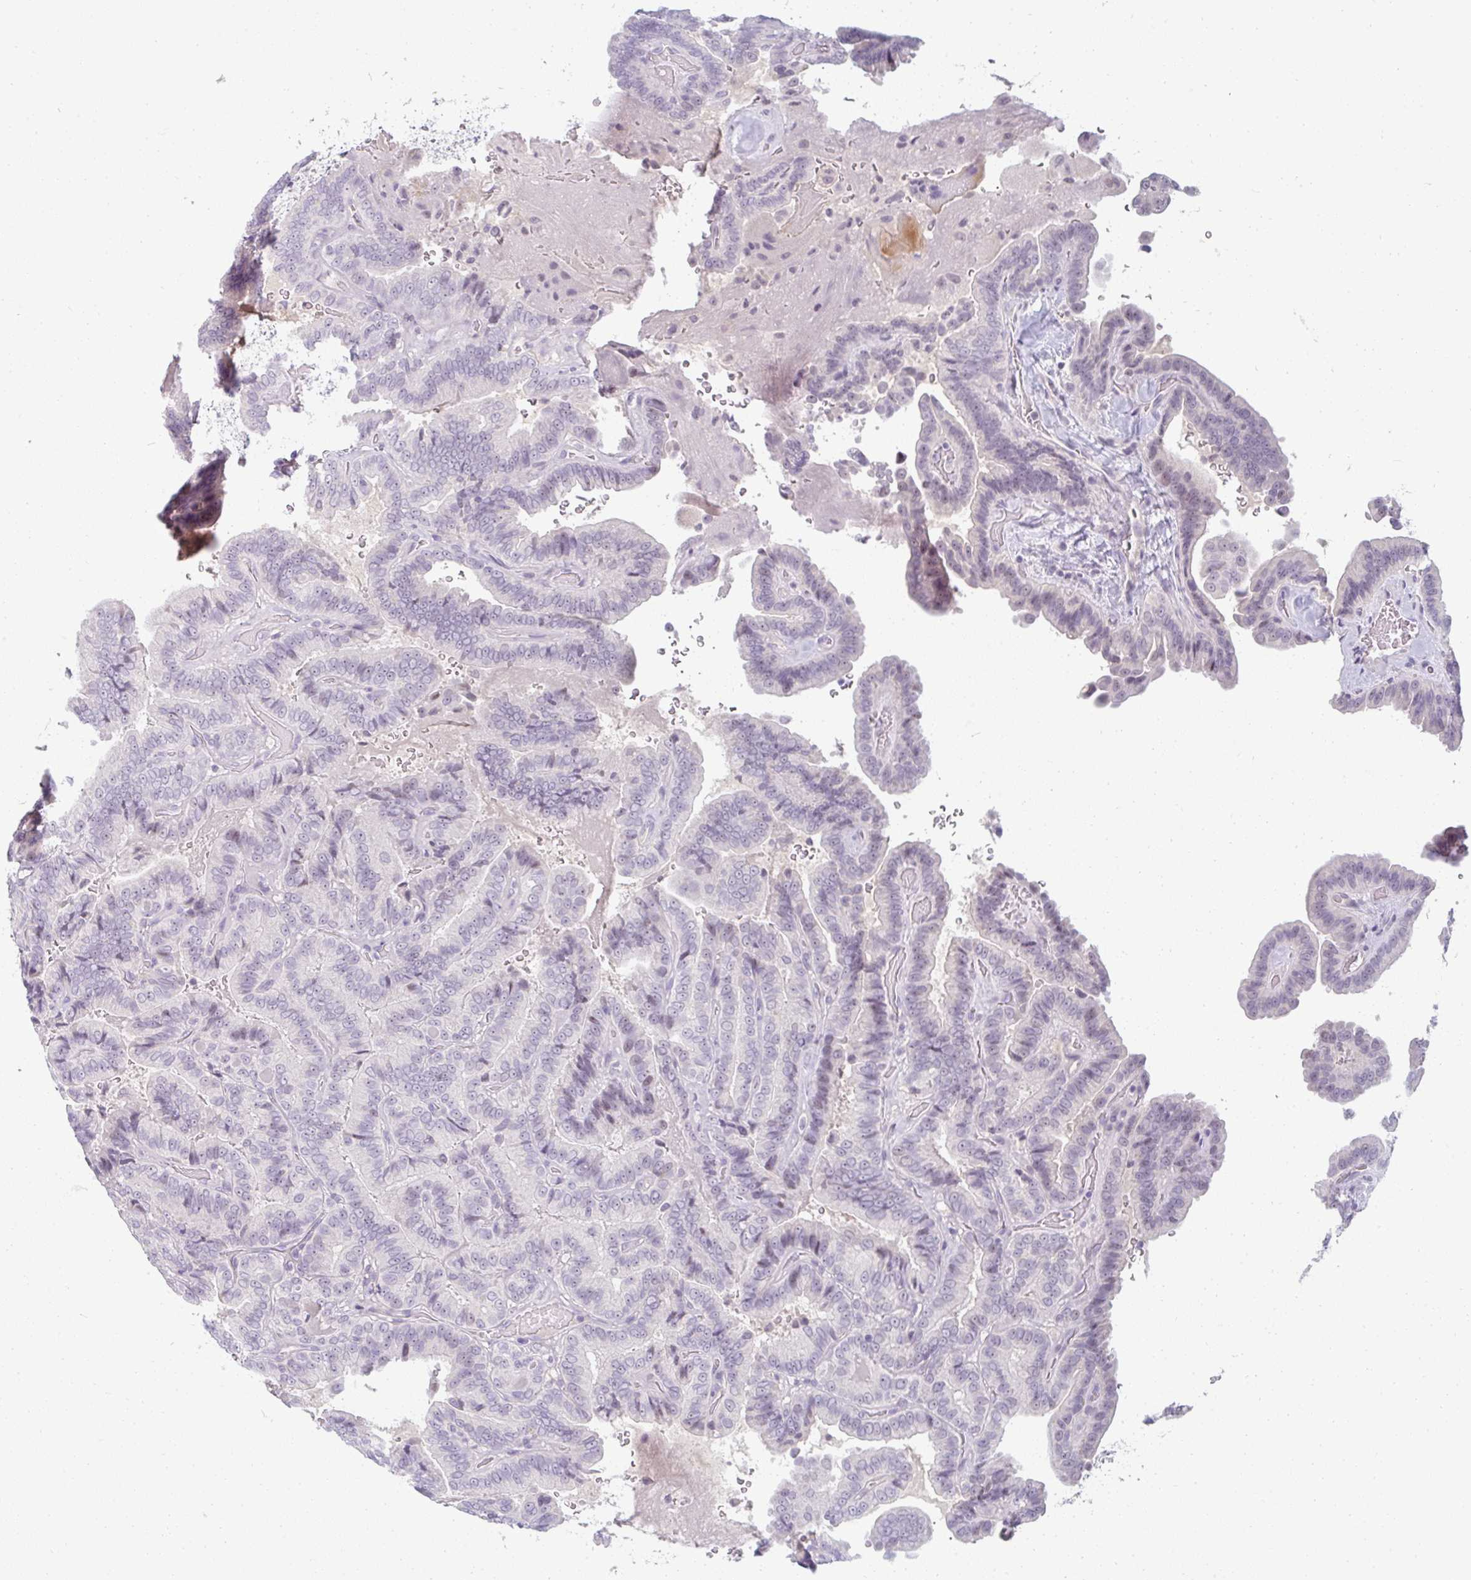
{"staining": {"intensity": "negative", "quantity": "none", "location": "none"}, "tissue": "thyroid cancer", "cell_type": "Tumor cells", "image_type": "cancer", "snomed": [{"axis": "morphology", "description": "Papillary adenocarcinoma, NOS"}, {"axis": "topography", "description": "Thyroid gland"}], "caption": "The image demonstrates no significant expression in tumor cells of papillary adenocarcinoma (thyroid).", "gene": "PPFIA4", "patient": {"sex": "male", "age": 61}}